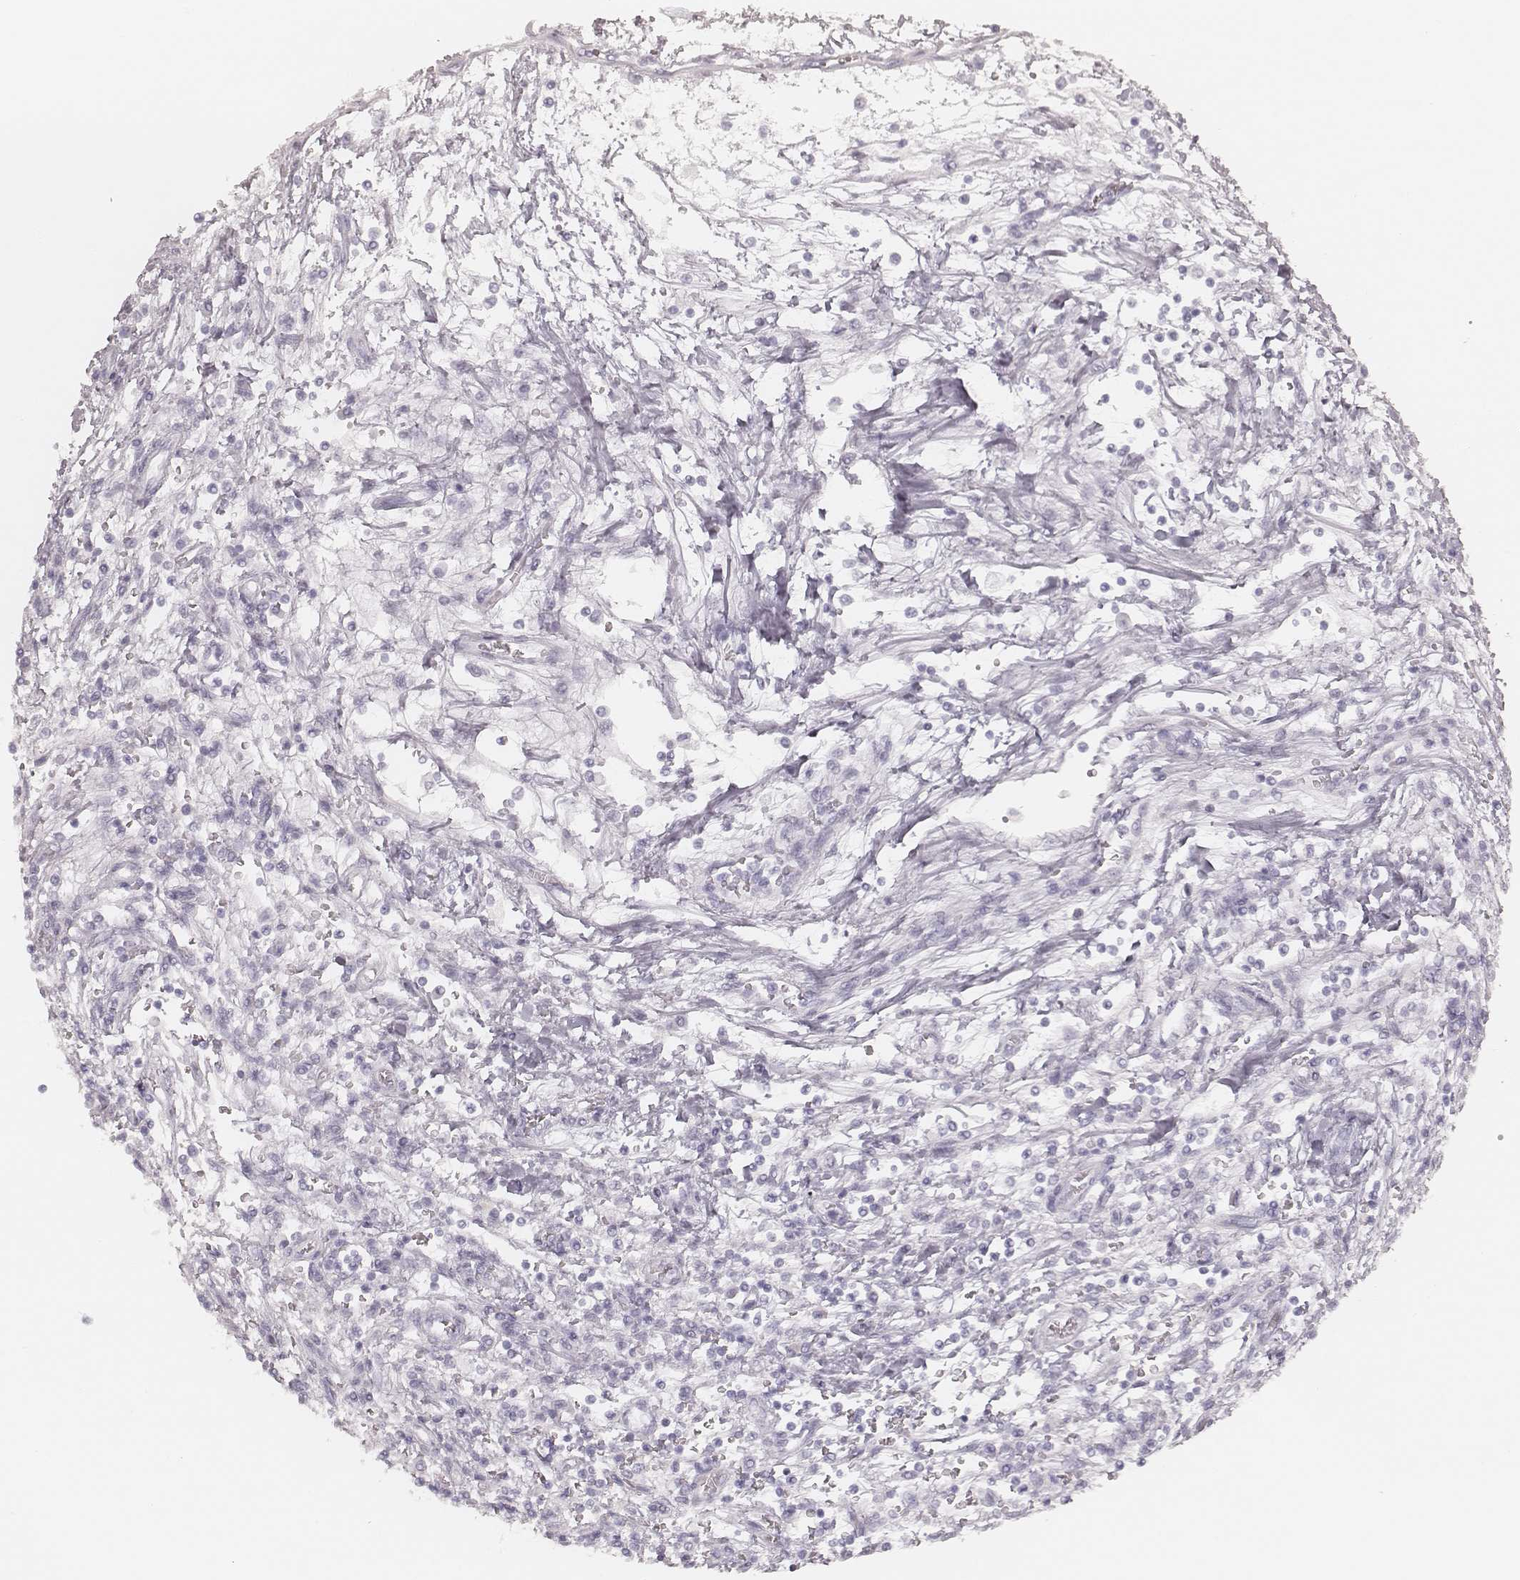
{"staining": {"intensity": "negative", "quantity": "none", "location": "none"}, "tissue": "testis cancer", "cell_type": "Tumor cells", "image_type": "cancer", "snomed": [{"axis": "morphology", "description": "Seminoma, NOS"}, {"axis": "topography", "description": "Testis"}], "caption": "A histopathology image of human testis cancer (seminoma) is negative for staining in tumor cells.", "gene": "KRT82", "patient": {"sex": "male", "age": 34}}